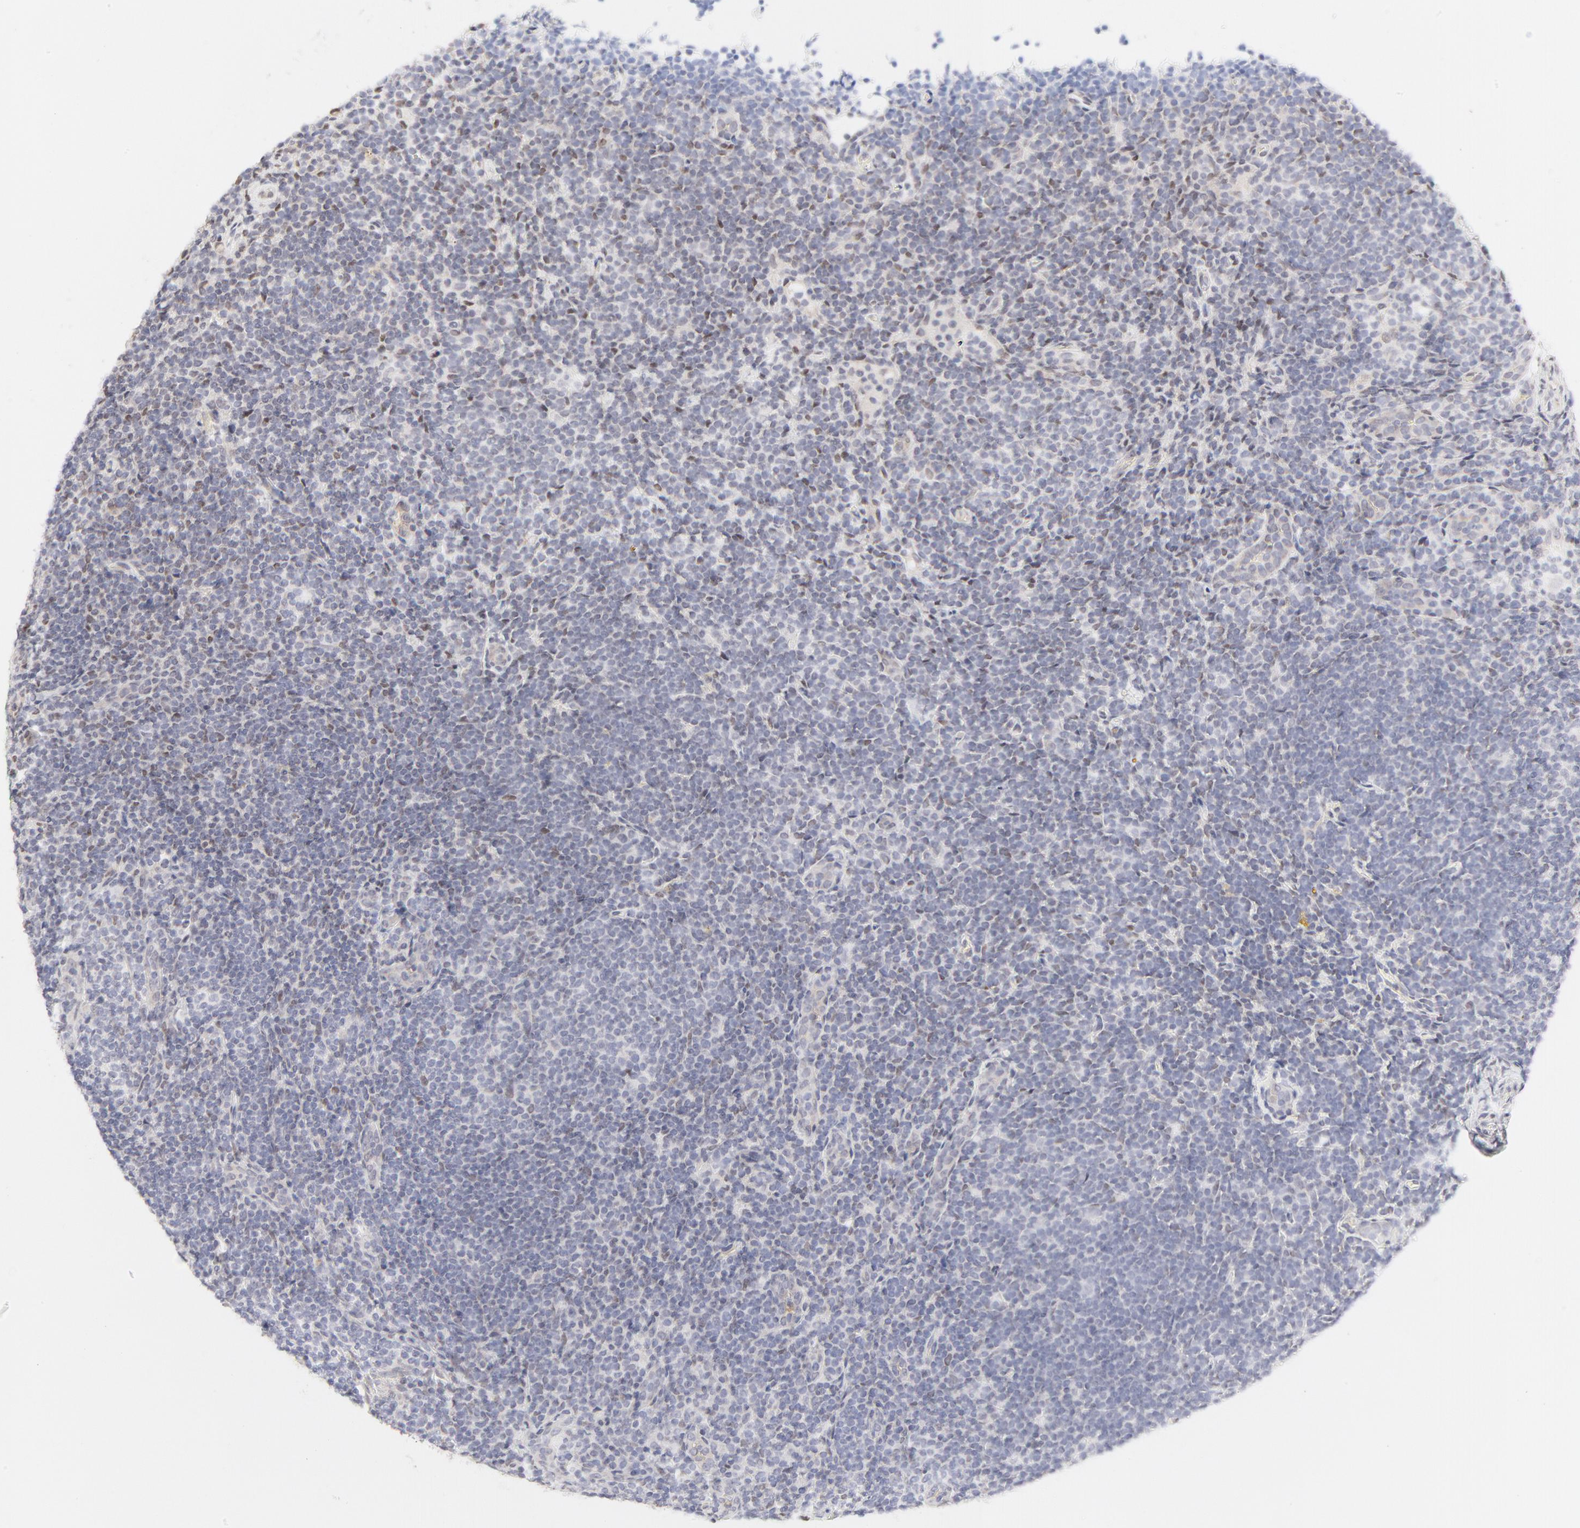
{"staining": {"intensity": "weak", "quantity": "<25%", "location": "nuclear"}, "tissue": "lymphoma", "cell_type": "Tumor cells", "image_type": "cancer", "snomed": [{"axis": "morphology", "description": "Malignant lymphoma, non-Hodgkin's type, Low grade"}, {"axis": "topography", "description": "Lymph node"}], "caption": "An image of lymphoma stained for a protein demonstrates no brown staining in tumor cells.", "gene": "PBX3", "patient": {"sex": "female", "age": 76}}